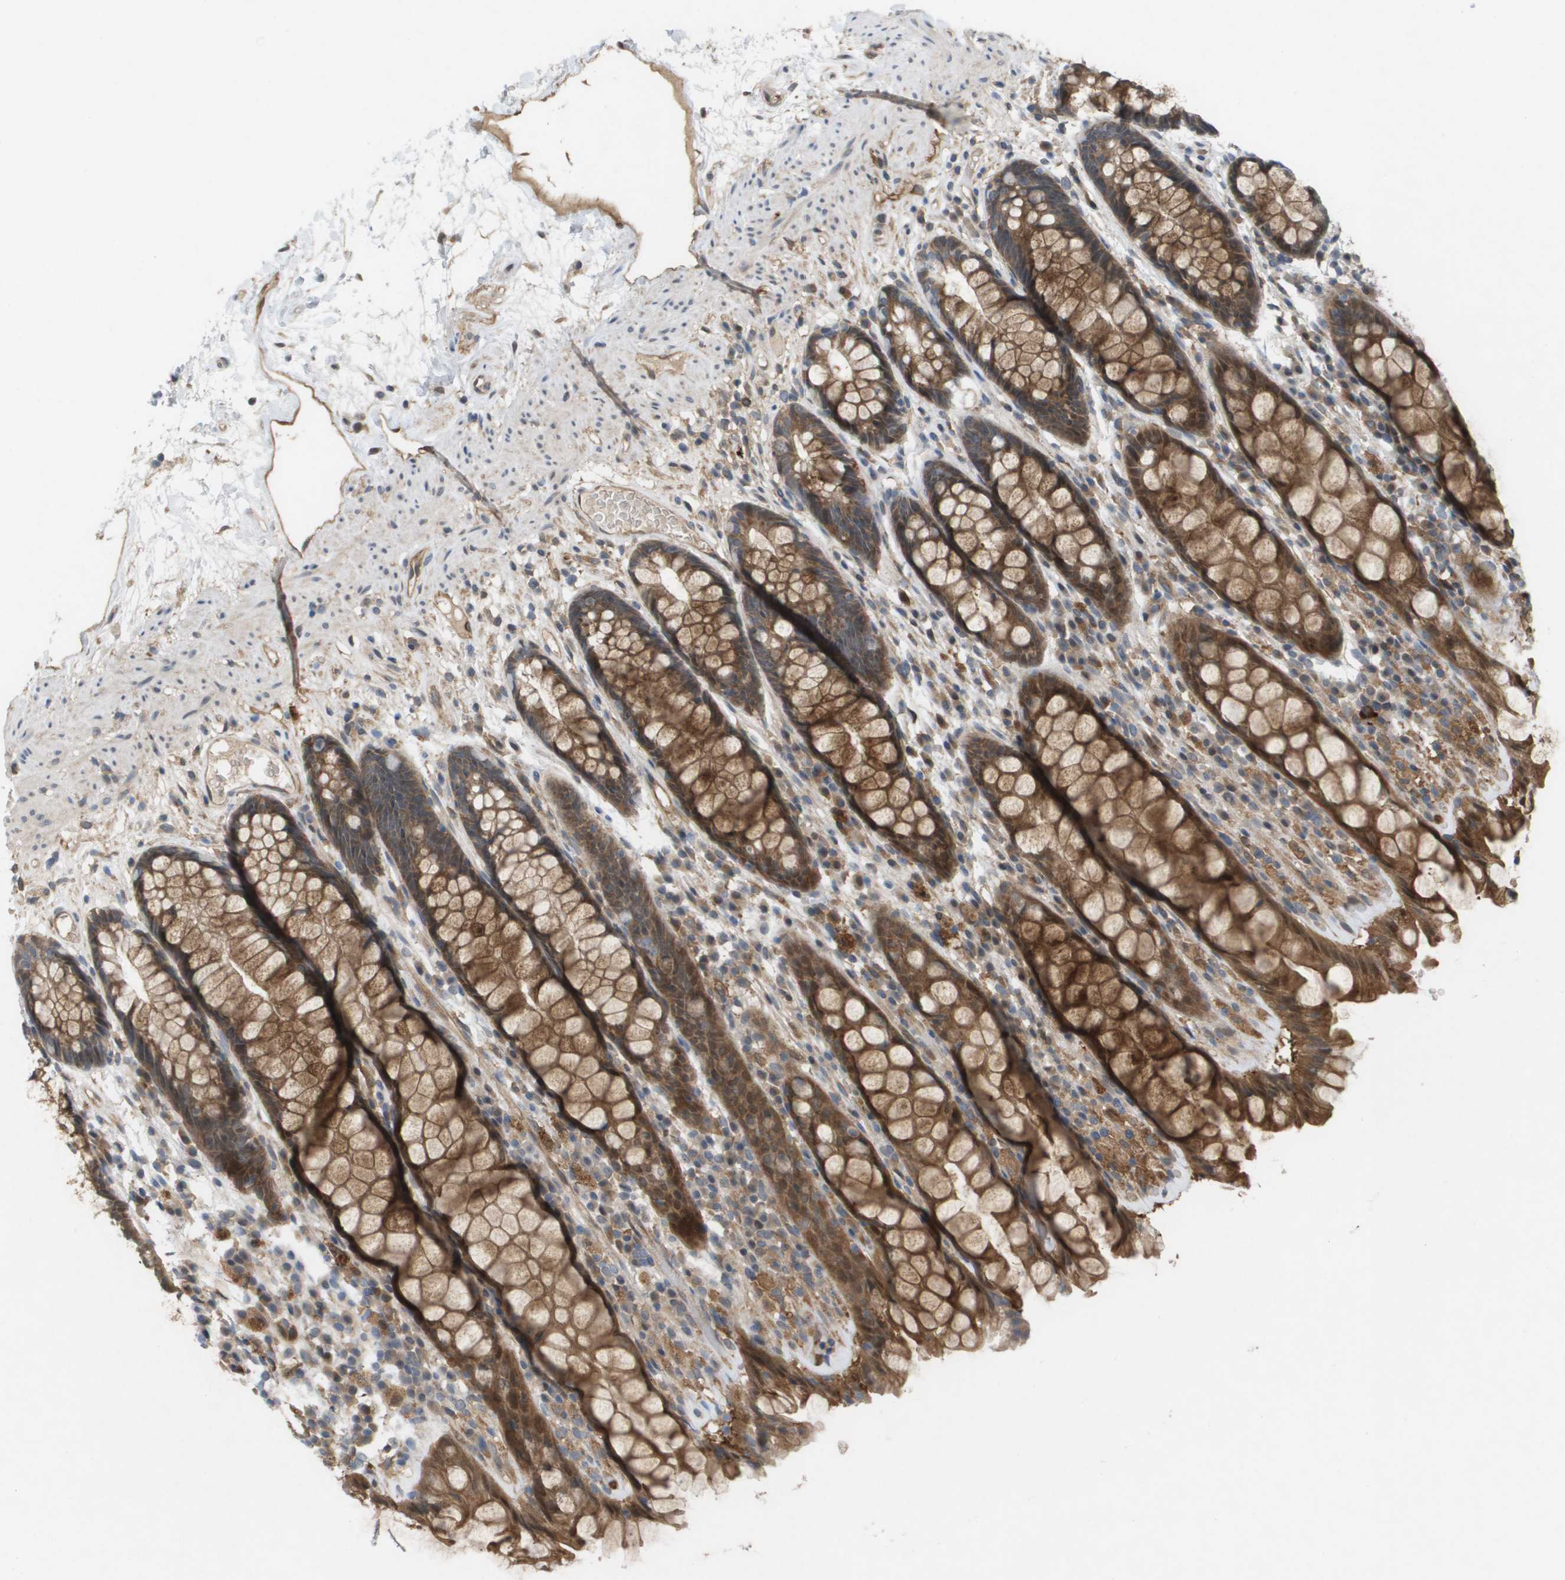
{"staining": {"intensity": "strong", "quantity": ">75%", "location": "cytoplasmic/membranous"}, "tissue": "rectum", "cell_type": "Glandular cells", "image_type": "normal", "snomed": [{"axis": "morphology", "description": "Normal tissue, NOS"}, {"axis": "topography", "description": "Rectum"}], "caption": "Immunohistochemistry micrograph of unremarkable rectum: human rectum stained using IHC reveals high levels of strong protein expression localized specifically in the cytoplasmic/membranous of glandular cells, appearing as a cytoplasmic/membranous brown color.", "gene": "PALD1", "patient": {"sex": "male", "age": 64}}